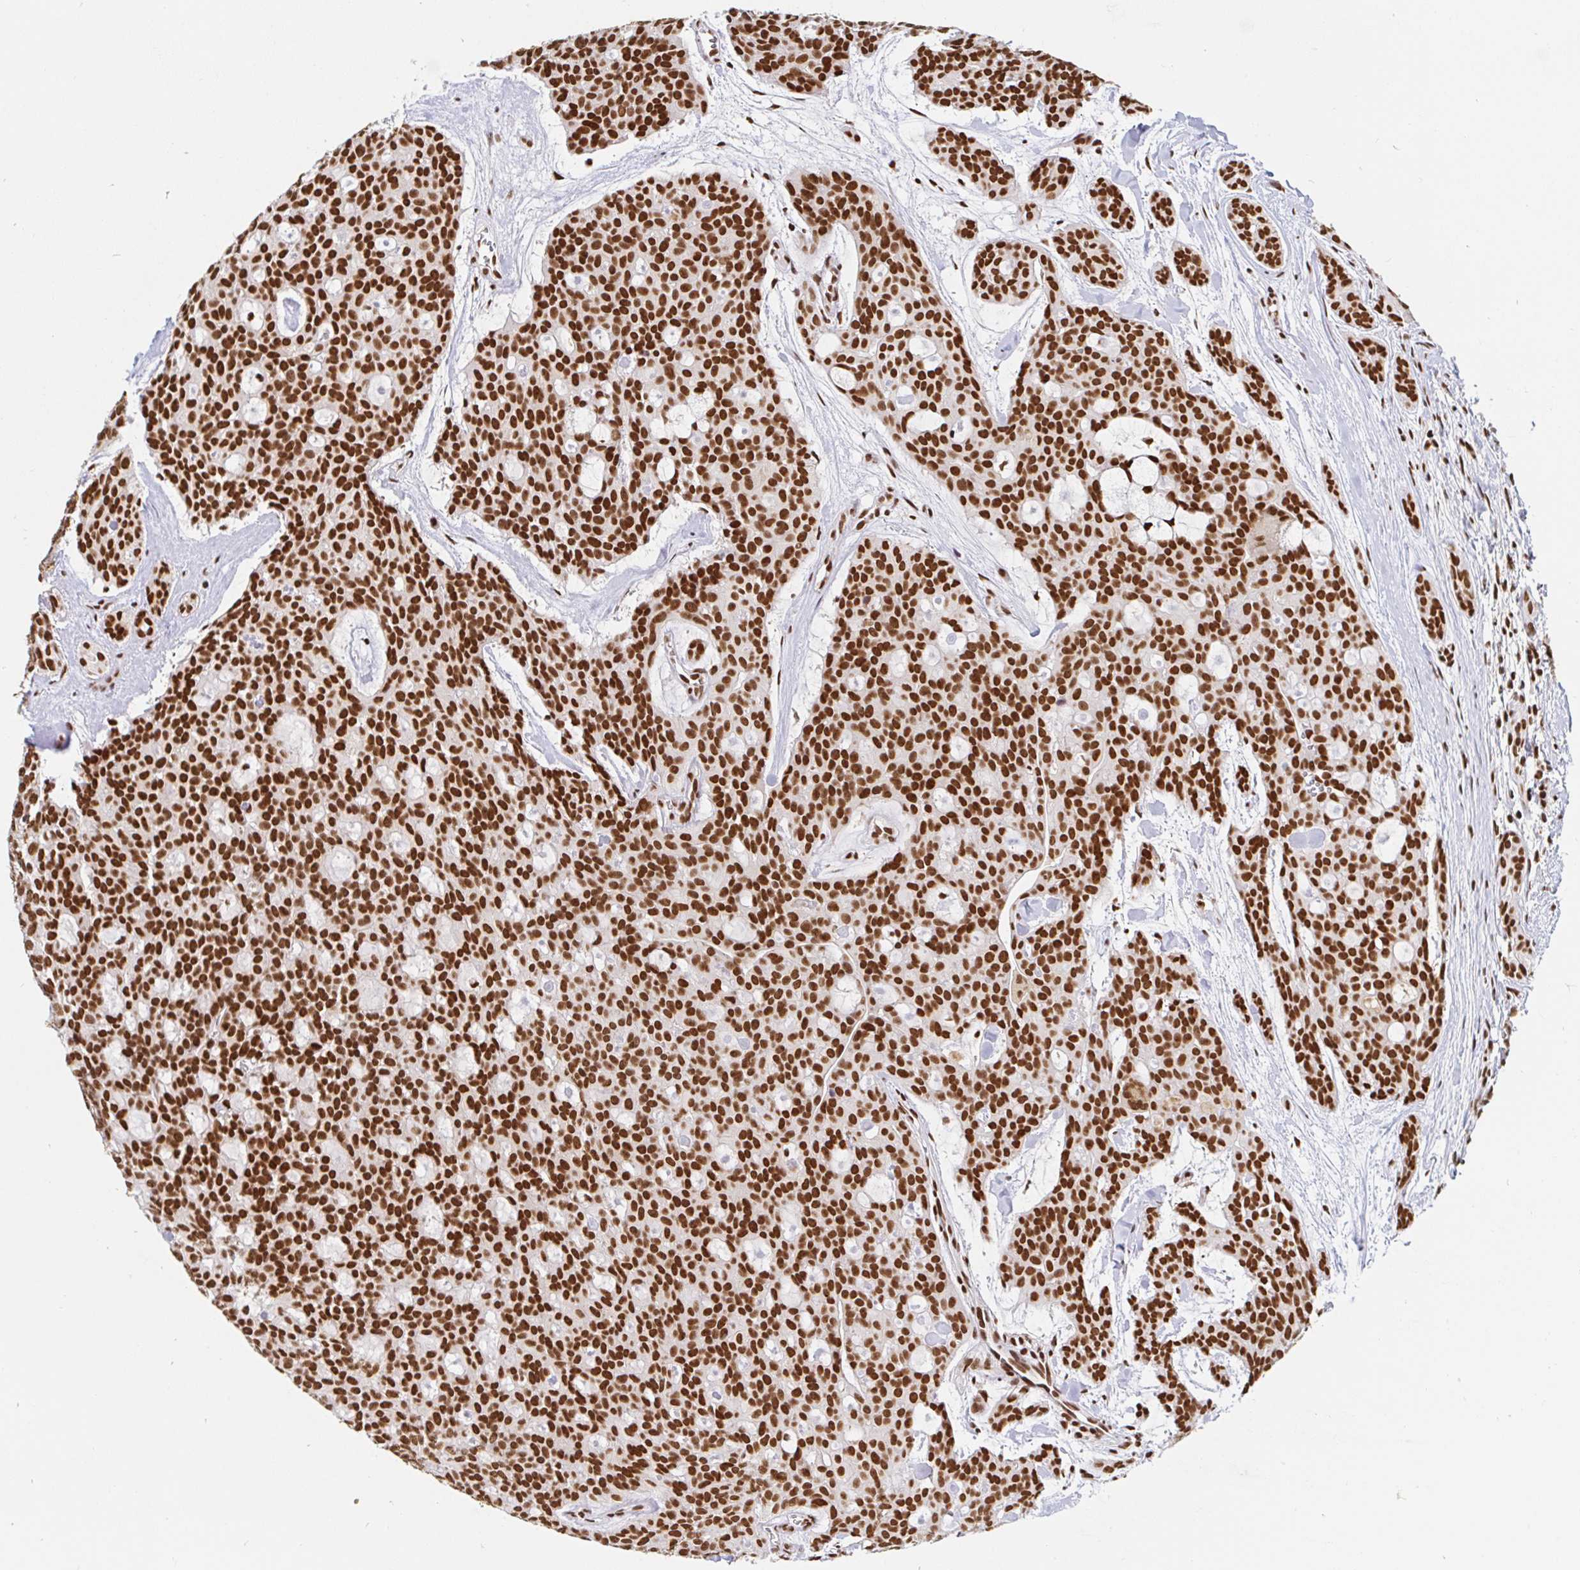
{"staining": {"intensity": "strong", "quantity": ">75%", "location": "nuclear"}, "tissue": "head and neck cancer", "cell_type": "Tumor cells", "image_type": "cancer", "snomed": [{"axis": "morphology", "description": "Adenocarcinoma, NOS"}, {"axis": "topography", "description": "Head-Neck"}], "caption": "Immunohistochemical staining of human adenocarcinoma (head and neck) demonstrates strong nuclear protein positivity in about >75% of tumor cells.", "gene": "RBMX", "patient": {"sex": "male", "age": 66}}